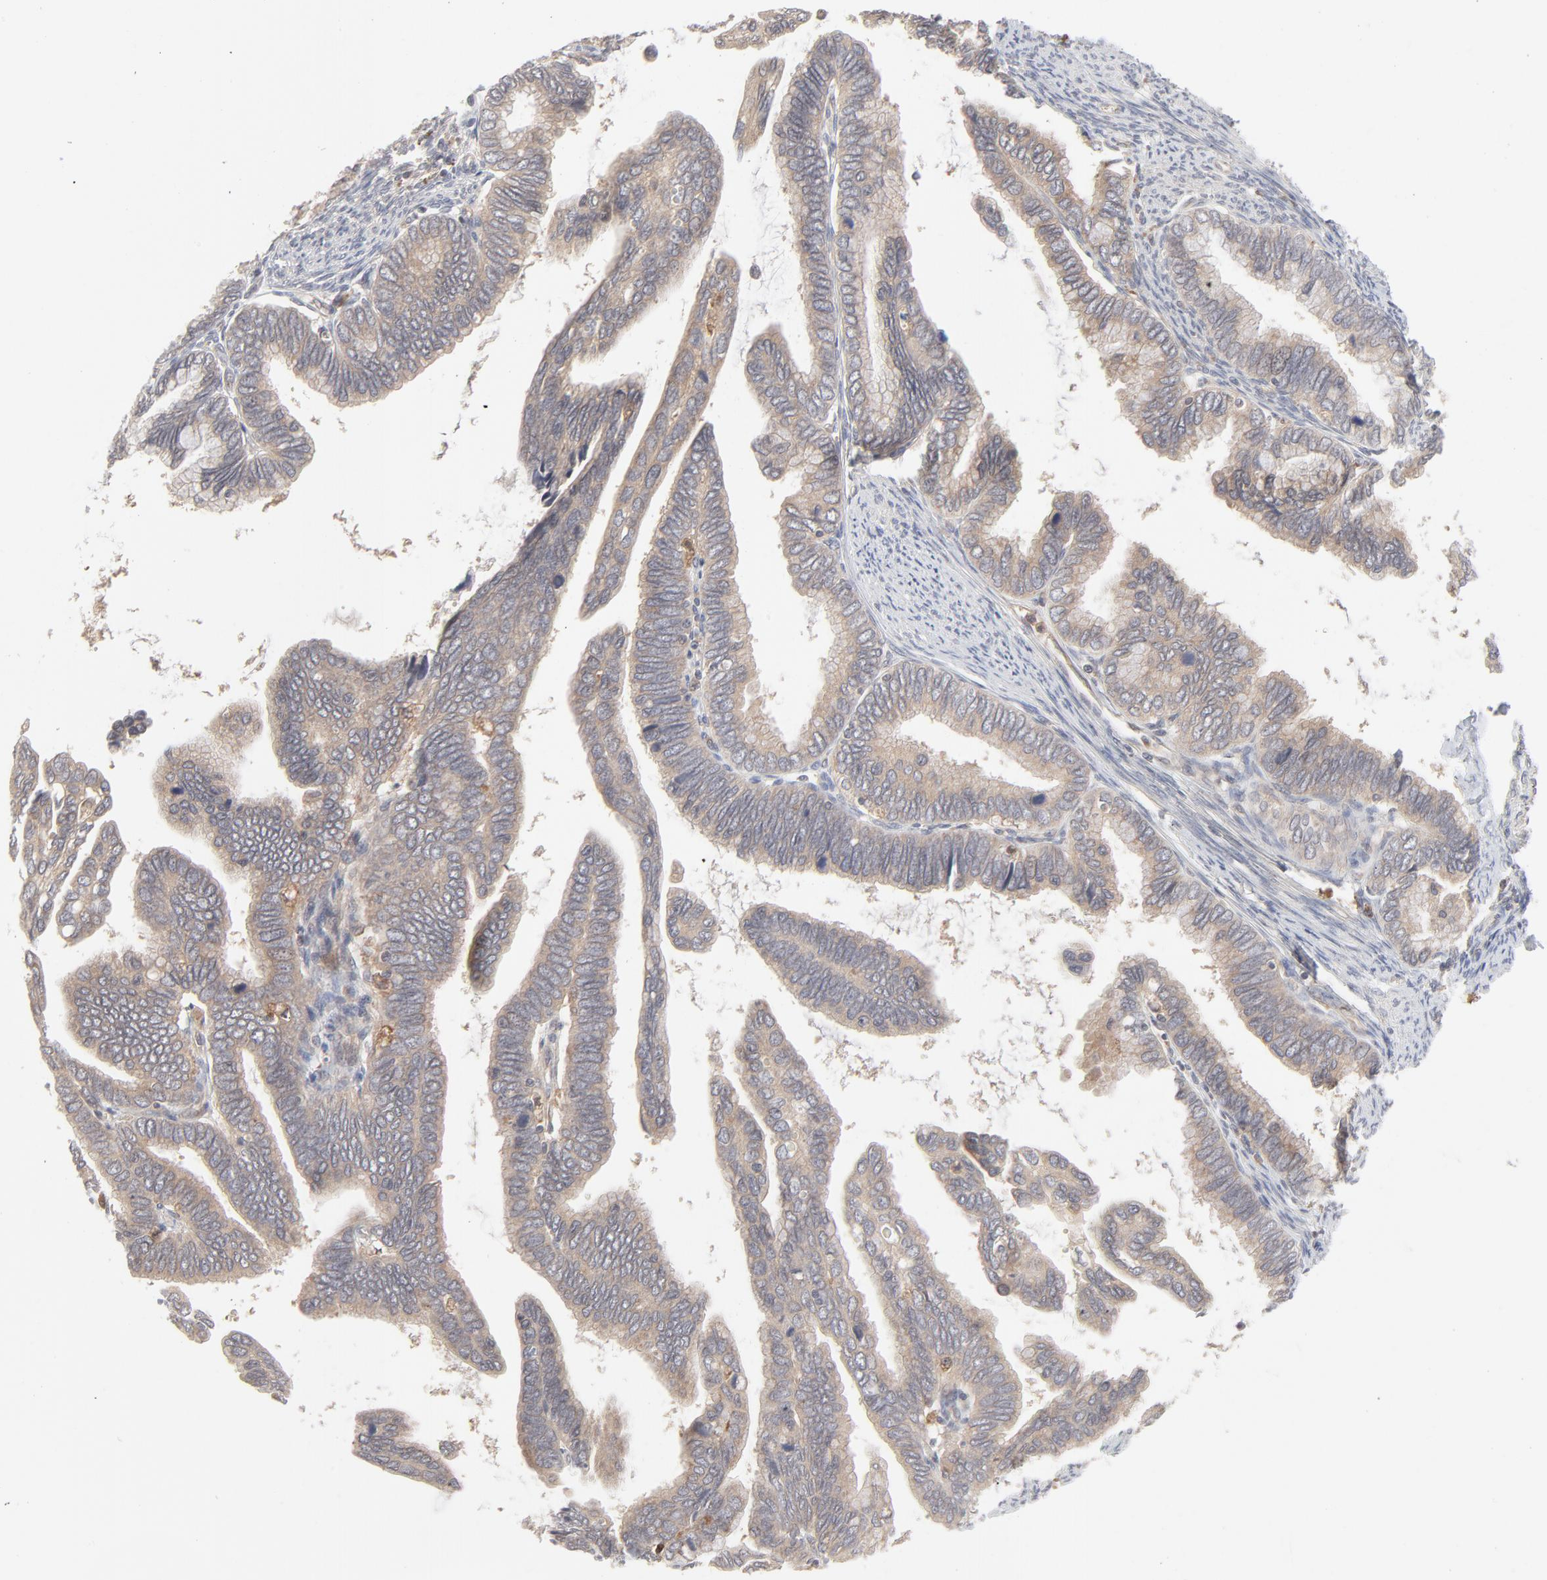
{"staining": {"intensity": "weak", "quantity": ">75%", "location": "cytoplasmic/membranous"}, "tissue": "cervical cancer", "cell_type": "Tumor cells", "image_type": "cancer", "snomed": [{"axis": "morphology", "description": "Adenocarcinoma, NOS"}, {"axis": "topography", "description": "Cervix"}], "caption": "DAB immunohistochemical staining of cervical cancer (adenocarcinoma) exhibits weak cytoplasmic/membranous protein positivity in about >75% of tumor cells.", "gene": "RAB5C", "patient": {"sex": "female", "age": 49}}